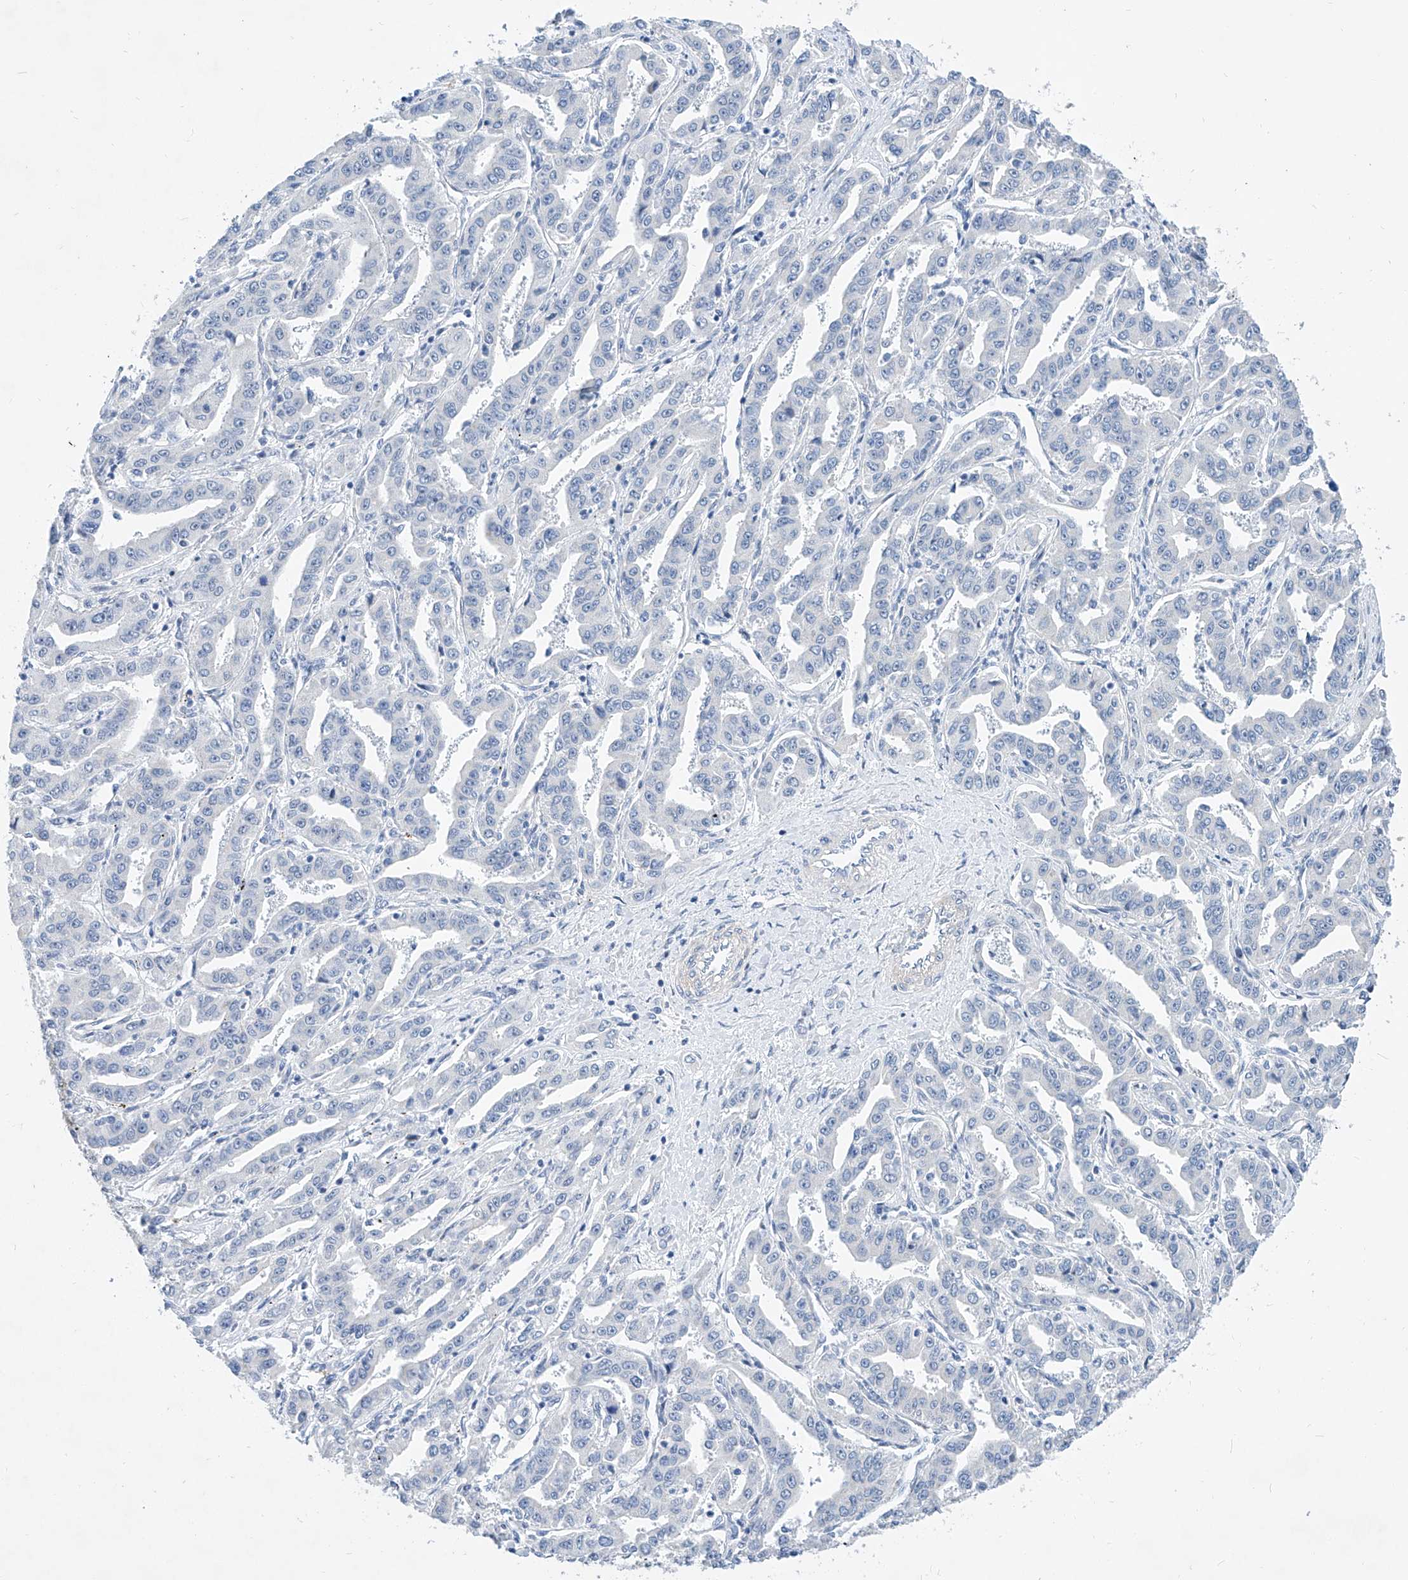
{"staining": {"intensity": "negative", "quantity": "none", "location": "none"}, "tissue": "liver cancer", "cell_type": "Tumor cells", "image_type": "cancer", "snomed": [{"axis": "morphology", "description": "Cholangiocarcinoma"}, {"axis": "topography", "description": "Liver"}], "caption": "An image of liver cholangiocarcinoma stained for a protein shows no brown staining in tumor cells.", "gene": "BPTF", "patient": {"sex": "male", "age": 59}}